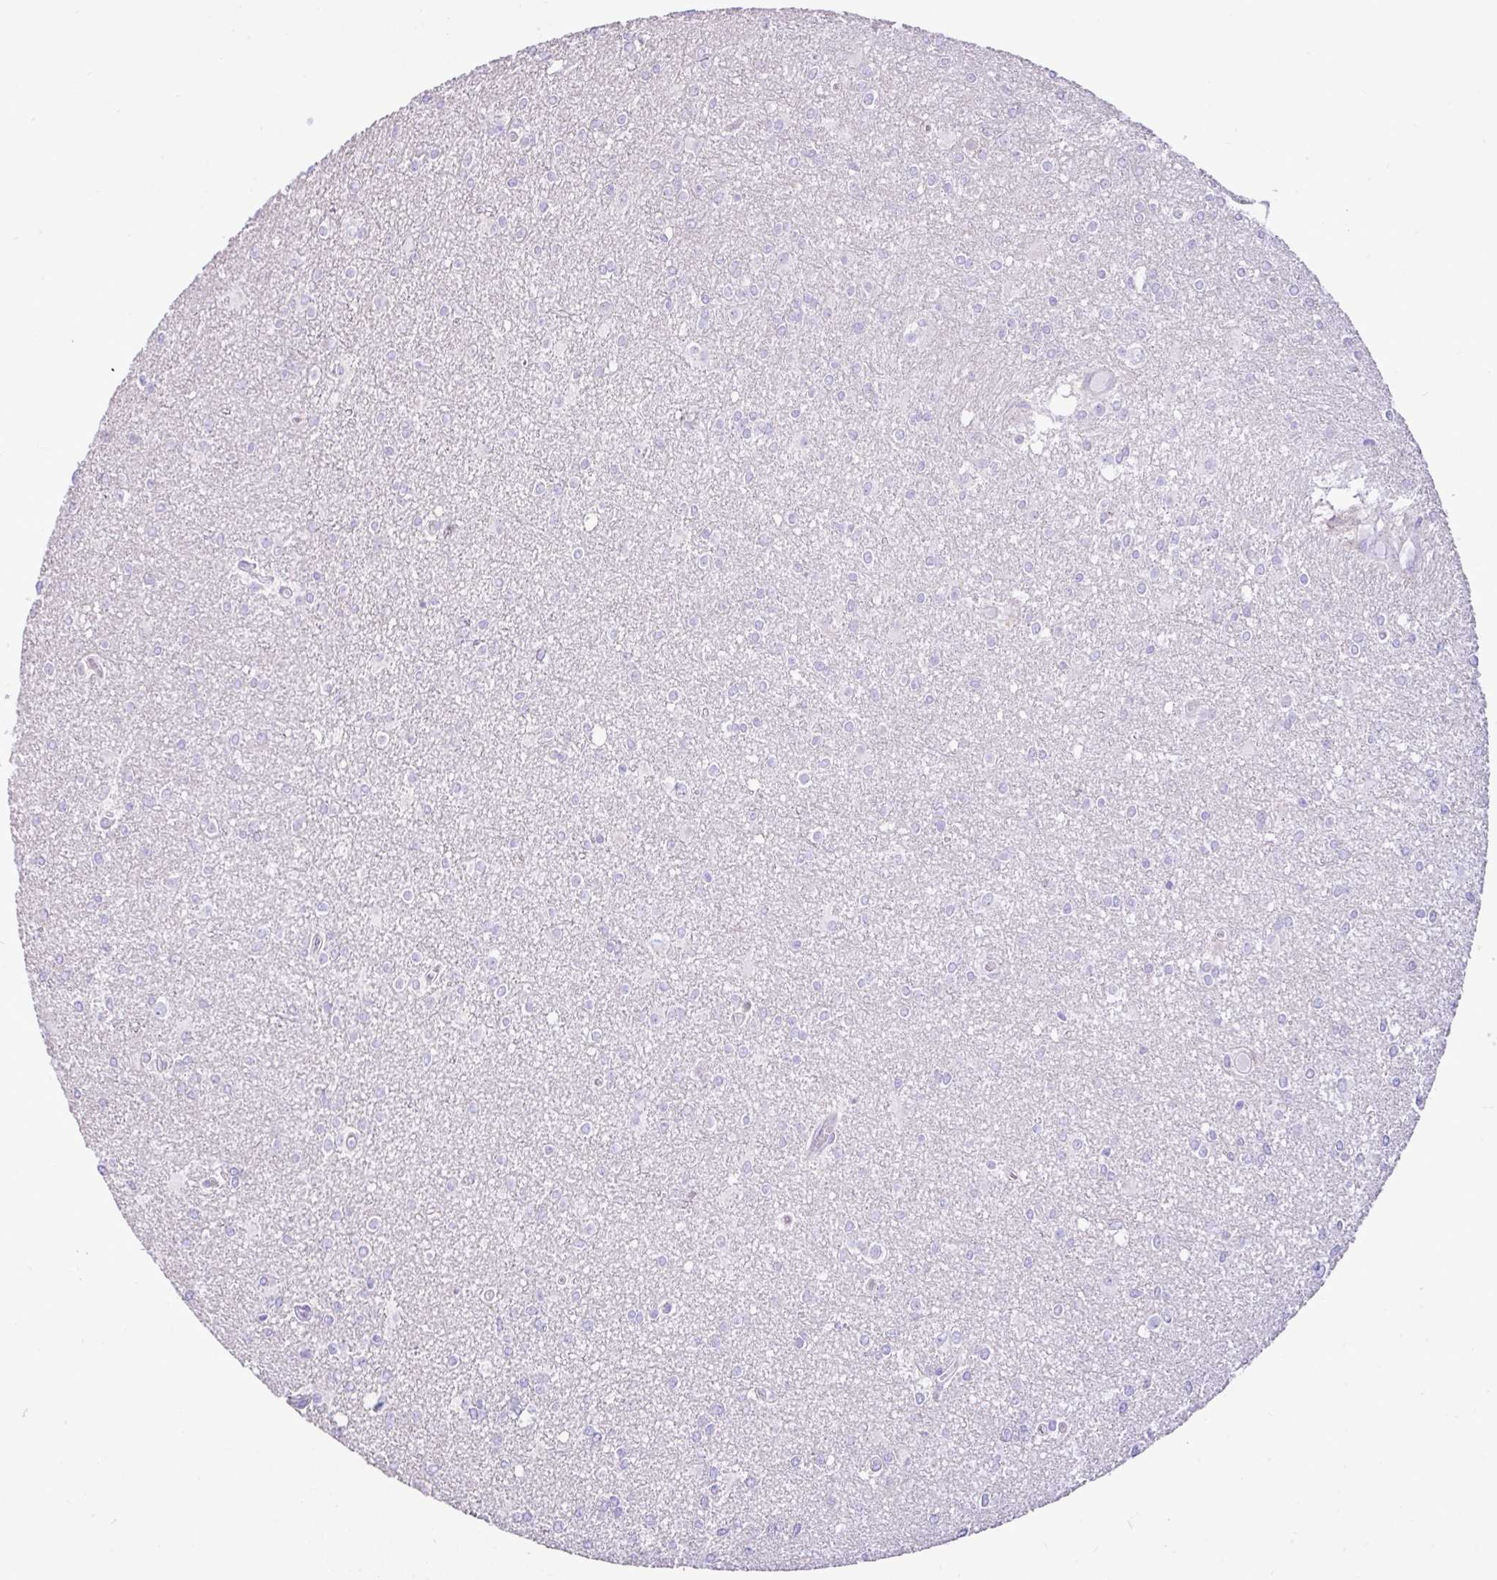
{"staining": {"intensity": "negative", "quantity": "none", "location": "none"}, "tissue": "glioma", "cell_type": "Tumor cells", "image_type": "cancer", "snomed": [{"axis": "morphology", "description": "Glioma, malignant, High grade"}, {"axis": "topography", "description": "Brain"}], "caption": "IHC of human malignant glioma (high-grade) displays no positivity in tumor cells.", "gene": "SLC13A1", "patient": {"sex": "male", "age": 48}}